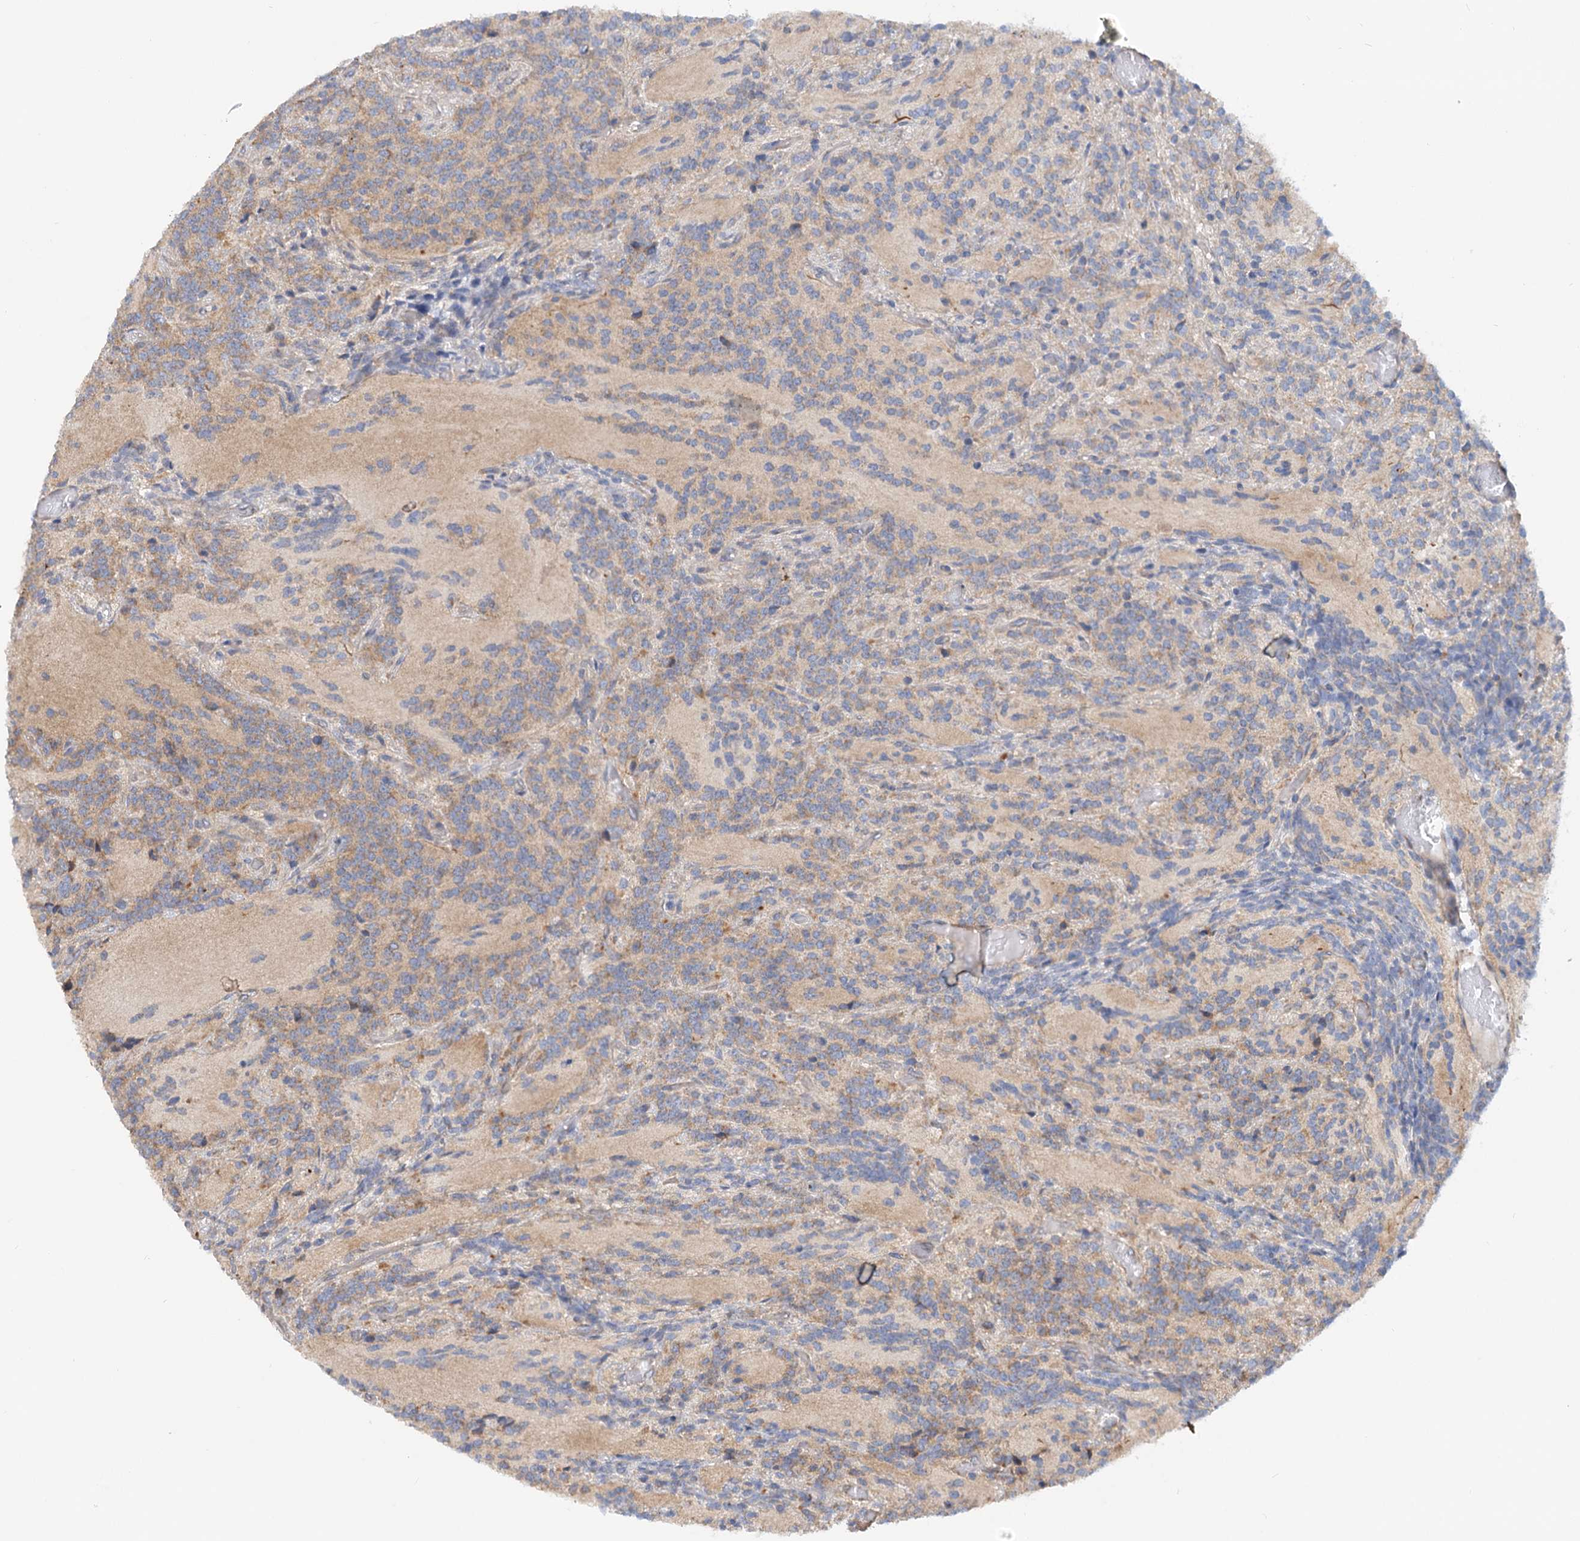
{"staining": {"intensity": "weak", "quantity": "25%-75%", "location": "cytoplasmic/membranous"}, "tissue": "glioma", "cell_type": "Tumor cells", "image_type": "cancer", "snomed": [{"axis": "morphology", "description": "Glioma, malignant, Low grade"}, {"axis": "topography", "description": "Brain"}], "caption": "This is a histology image of immunohistochemistry staining of glioma, which shows weak positivity in the cytoplasmic/membranous of tumor cells.", "gene": "NELL2", "patient": {"sex": "female", "age": 1}}